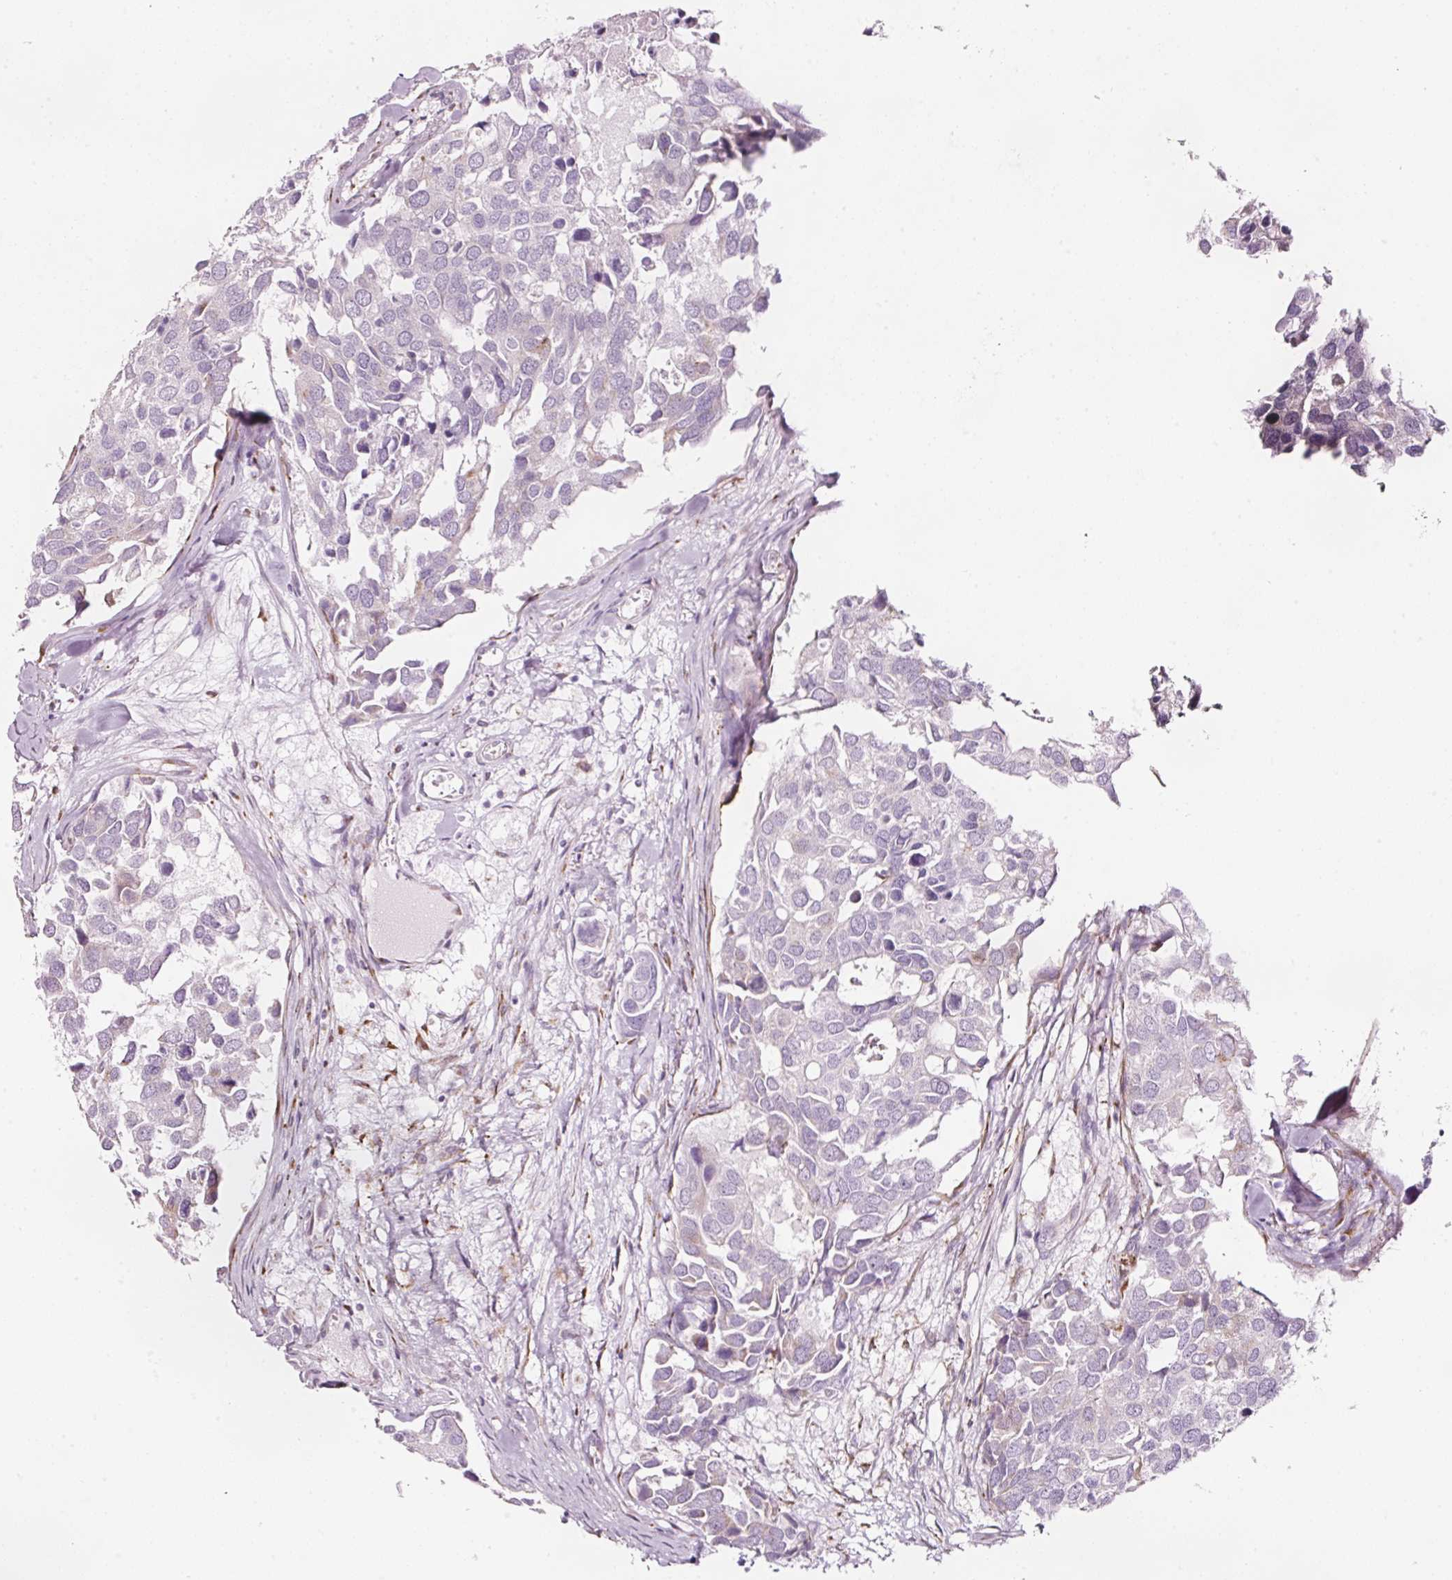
{"staining": {"intensity": "negative", "quantity": "none", "location": "none"}, "tissue": "breast cancer", "cell_type": "Tumor cells", "image_type": "cancer", "snomed": [{"axis": "morphology", "description": "Duct carcinoma"}, {"axis": "topography", "description": "Breast"}], "caption": "This is an immunohistochemistry (IHC) histopathology image of breast cancer (infiltrating ductal carcinoma). There is no staining in tumor cells.", "gene": "SDF4", "patient": {"sex": "female", "age": 83}}